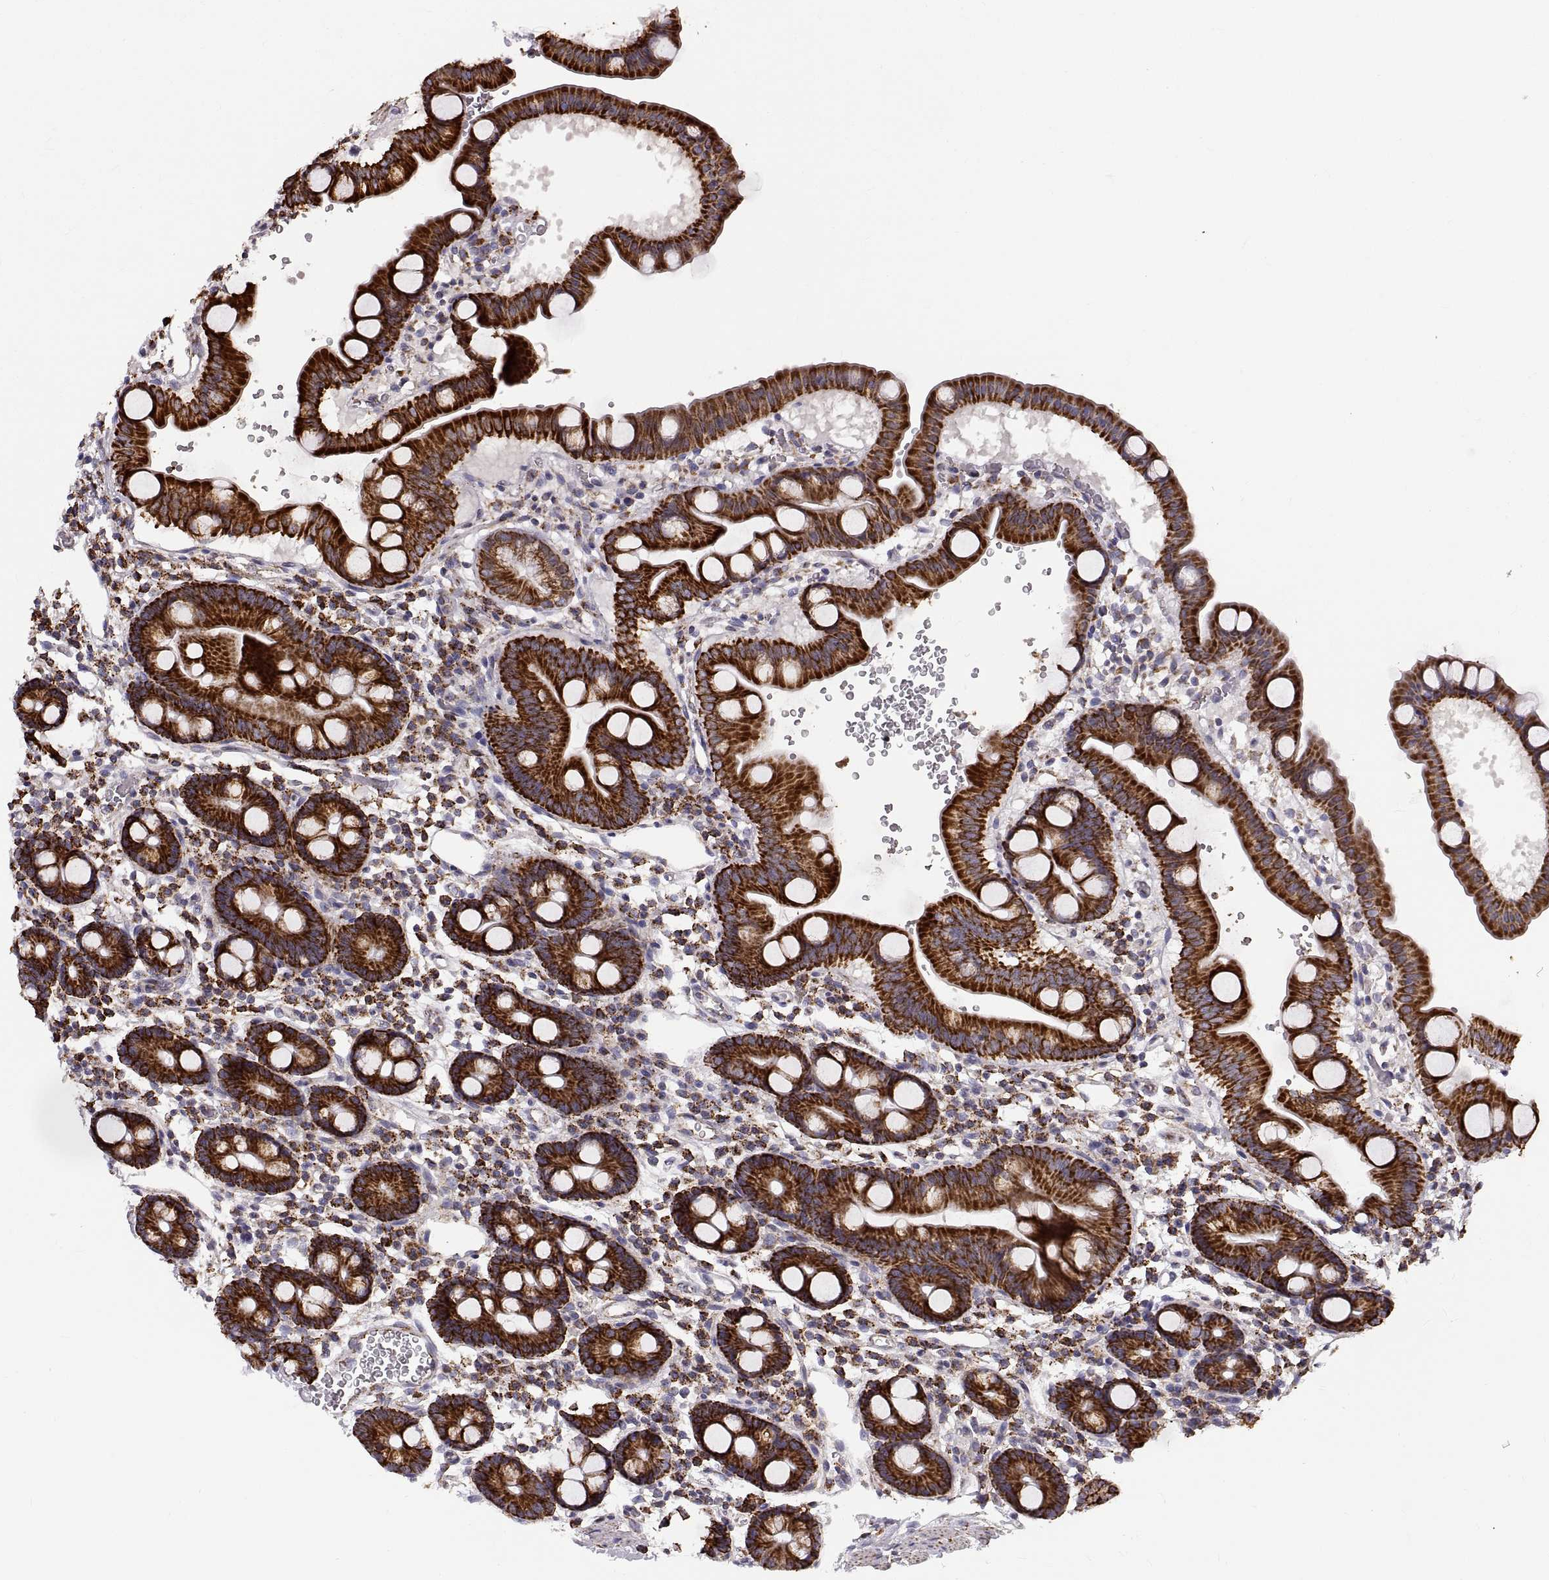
{"staining": {"intensity": "strong", "quantity": ">75%", "location": "cytoplasmic/membranous"}, "tissue": "duodenum", "cell_type": "Glandular cells", "image_type": "normal", "snomed": [{"axis": "morphology", "description": "Normal tissue, NOS"}, {"axis": "topography", "description": "Duodenum"}], "caption": "Immunohistochemical staining of unremarkable human duodenum exhibits >75% levels of strong cytoplasmic/membranous protein expression in about >75% of glandular cells. (DAB (3,3'-diaminobenzidine) IHC with brightfield microscopy, high magnification).", "gene": "ARSD", "patient": {"sex": "male", "age": 59}}